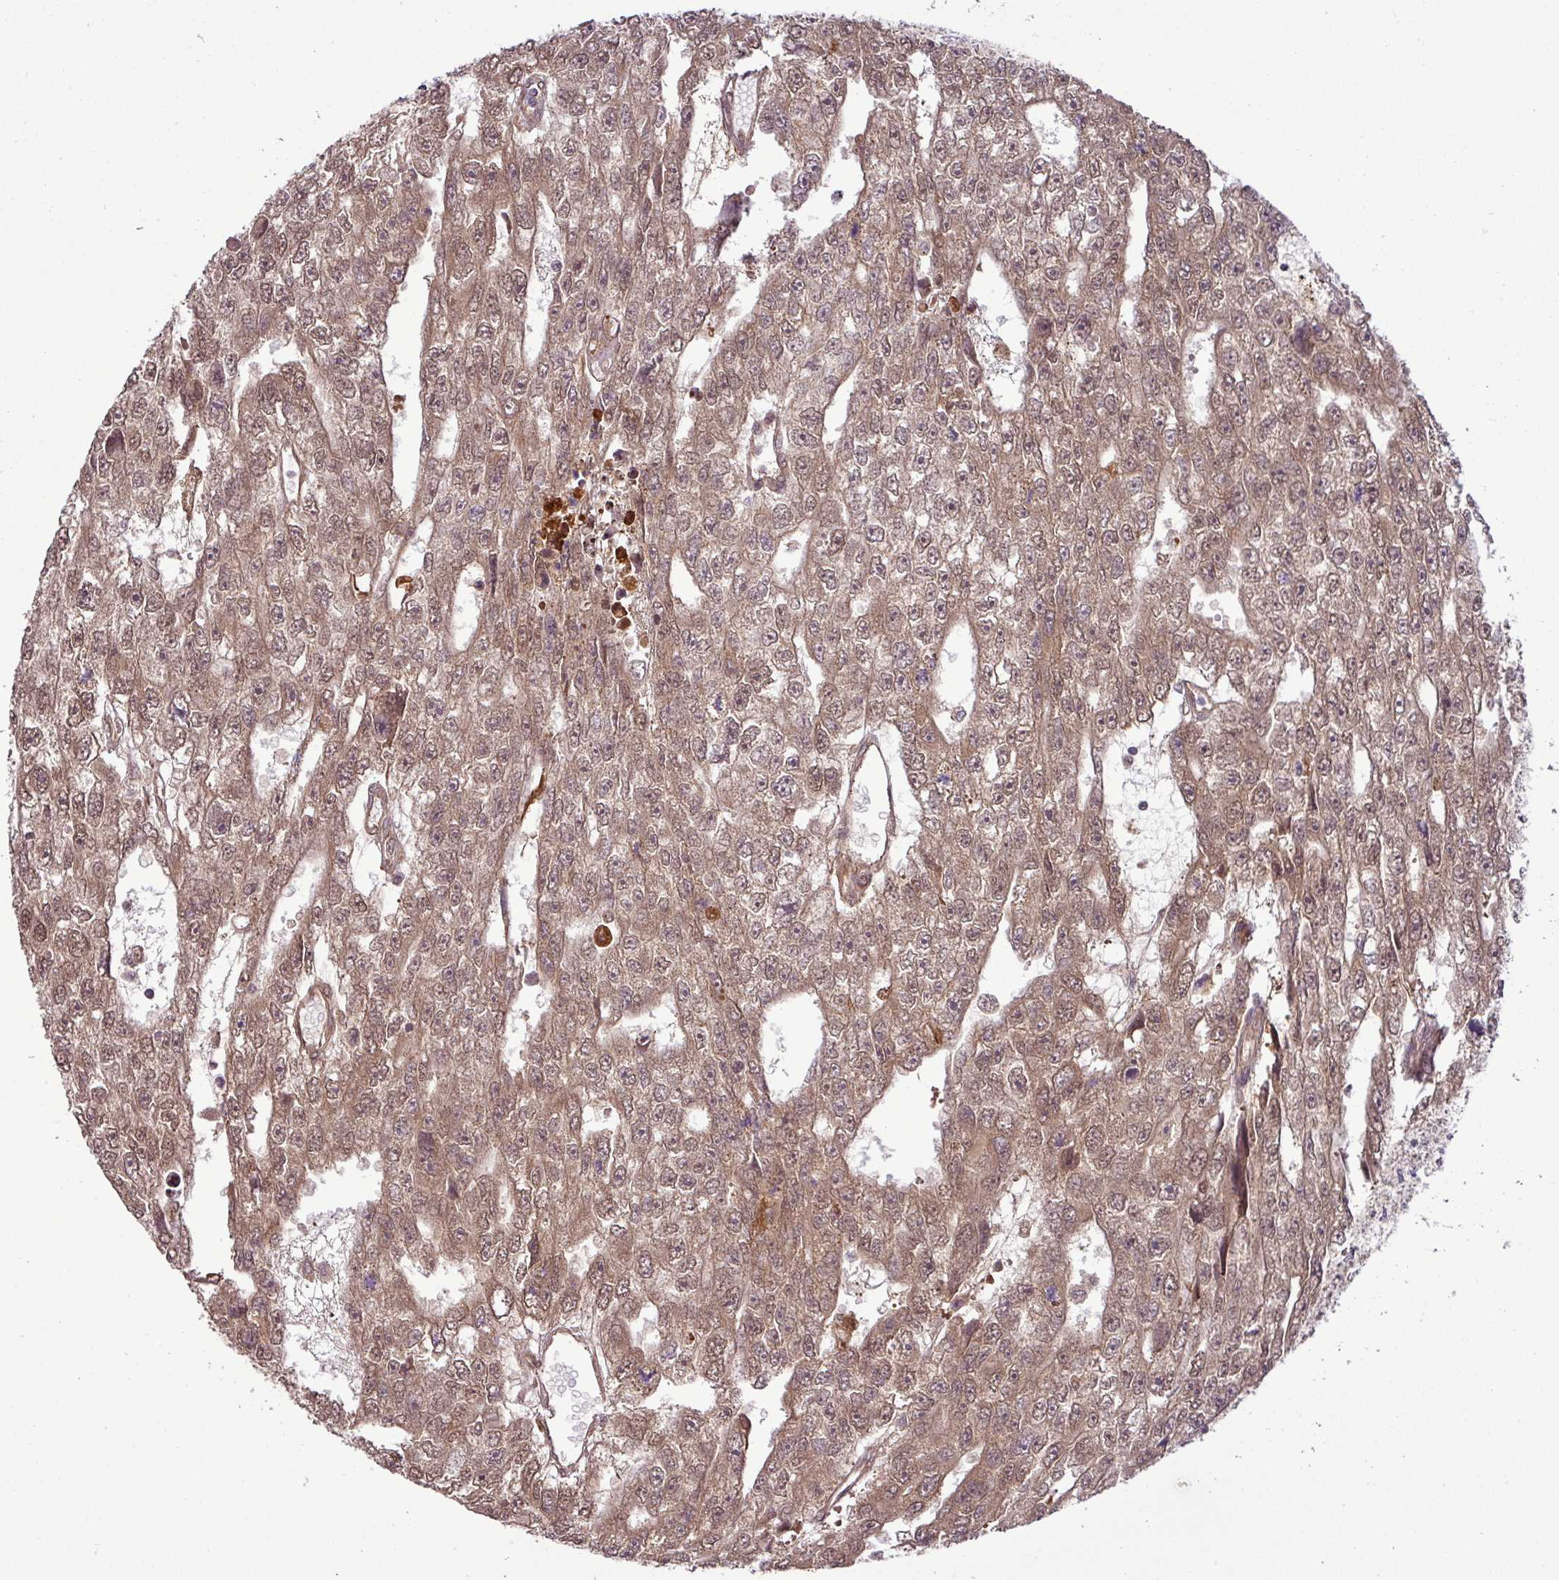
{"staining": {"intensity": "moderate", "quantity": ">75%", "location": "cytoplasmic/membranous,nuclear"}, "tissue": "testis cancer", "cell_type": "Tumor cells", "image_type": "cancer", "snomed": [{"axis": "morphology", "description": "Carcinoma, Embryonal, NOS"}, {"axis": "topography", "description": "Testis"}], "caption": "Protein staining demonstrates moderate cytoplasmic/membranous and nuclear positivity in about >75% of tumor cells in testis cancer. The staining was performed using DAB to visualize the protein expression in brown, while the nuclei were stained in blue with hematoxylin (Magnification: 20x).", "gene": "DNAAF4", "patient": {"sex": "male", "age": 20}}